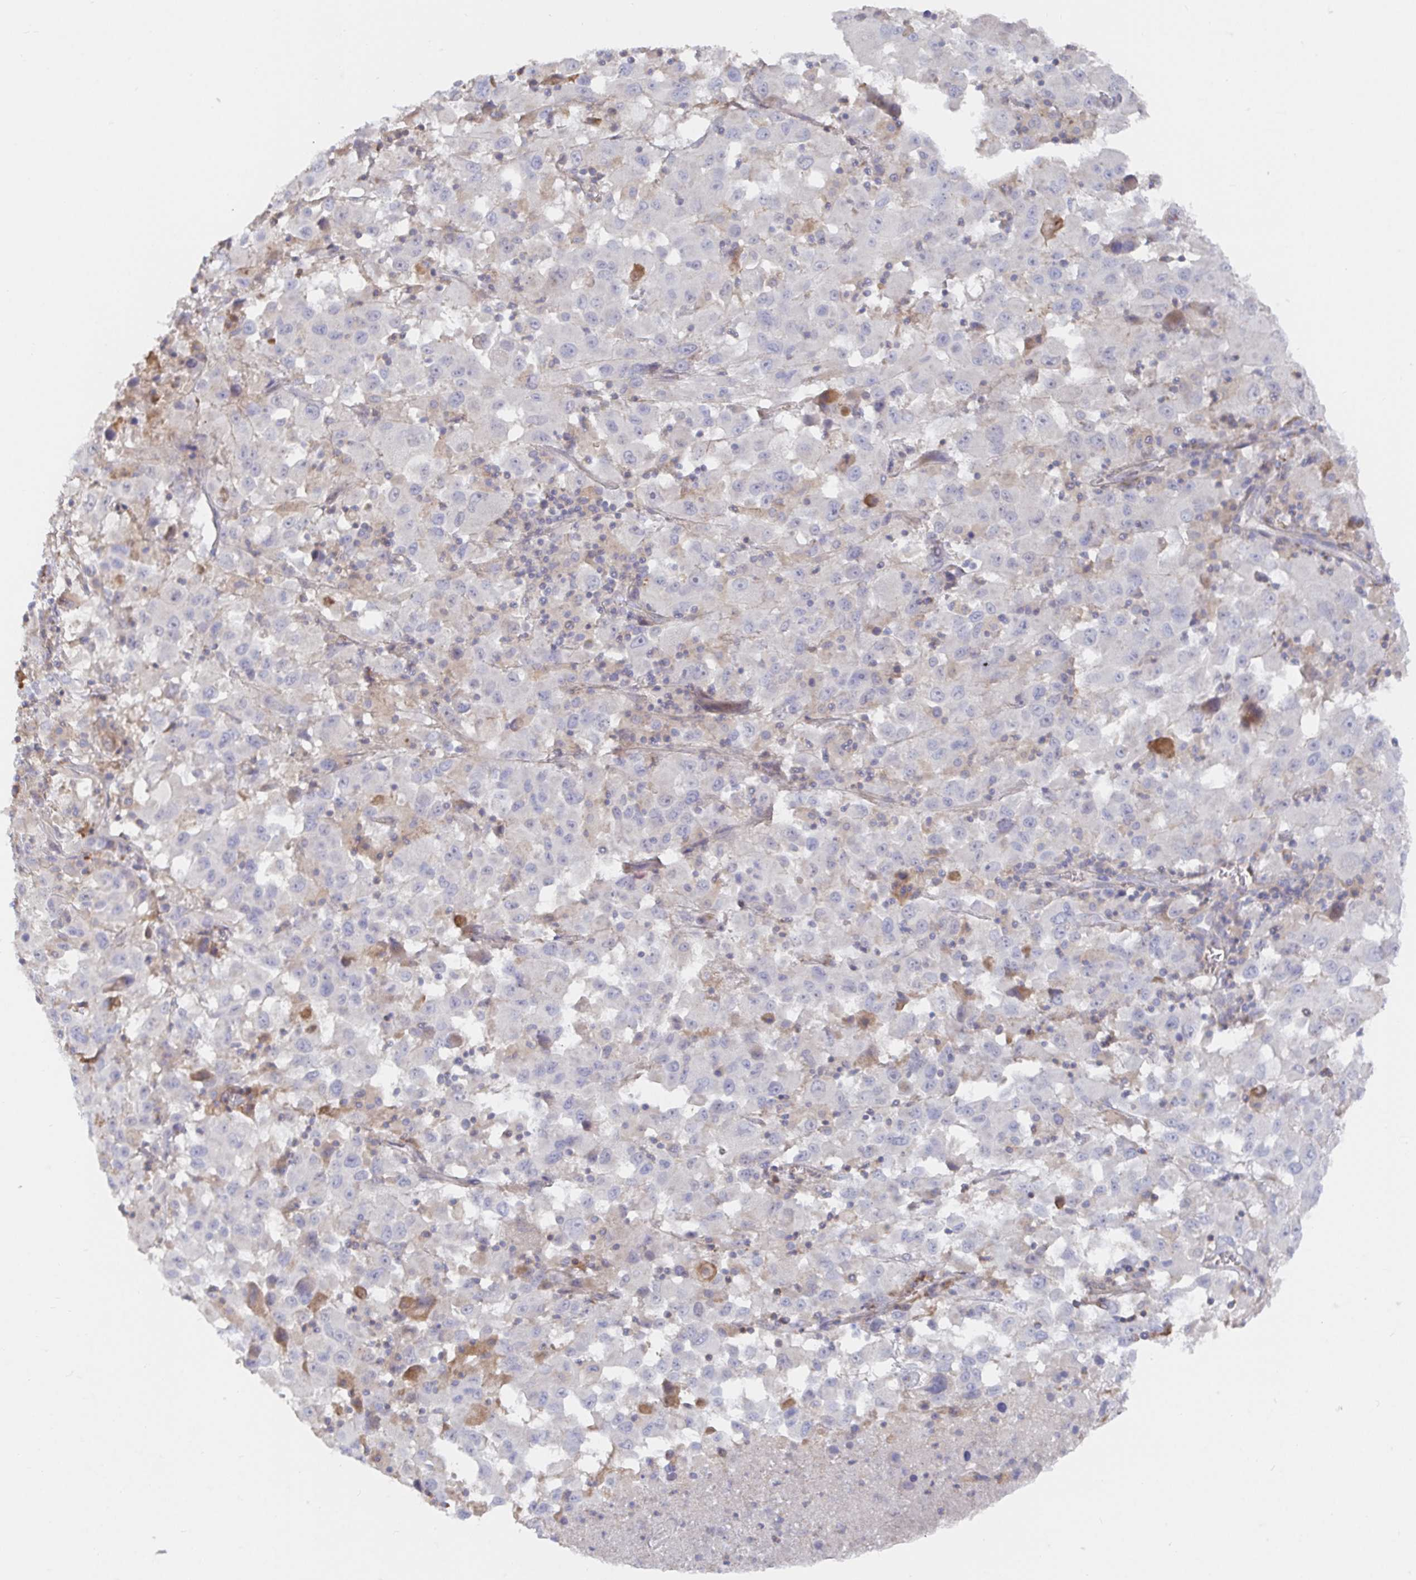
{"staining": {"intensity": "negative", "quantity": "none", "location": "none"}, "tissue": "melanoma", "cell_type": "Tumor cells", "image_type": "cancer", "snomed": [{"axis": "morphology", "description": "Malignant melanoma, Metastatic site"}, {"axis": "topography", "description": "Soft tissue"}], "caption": "DAB immunohistochemical staining of melanoma reveals no significant positivity in tumor cells.", "gene": "IRAK2", "patient": {"sex": "male", "age": 50}}